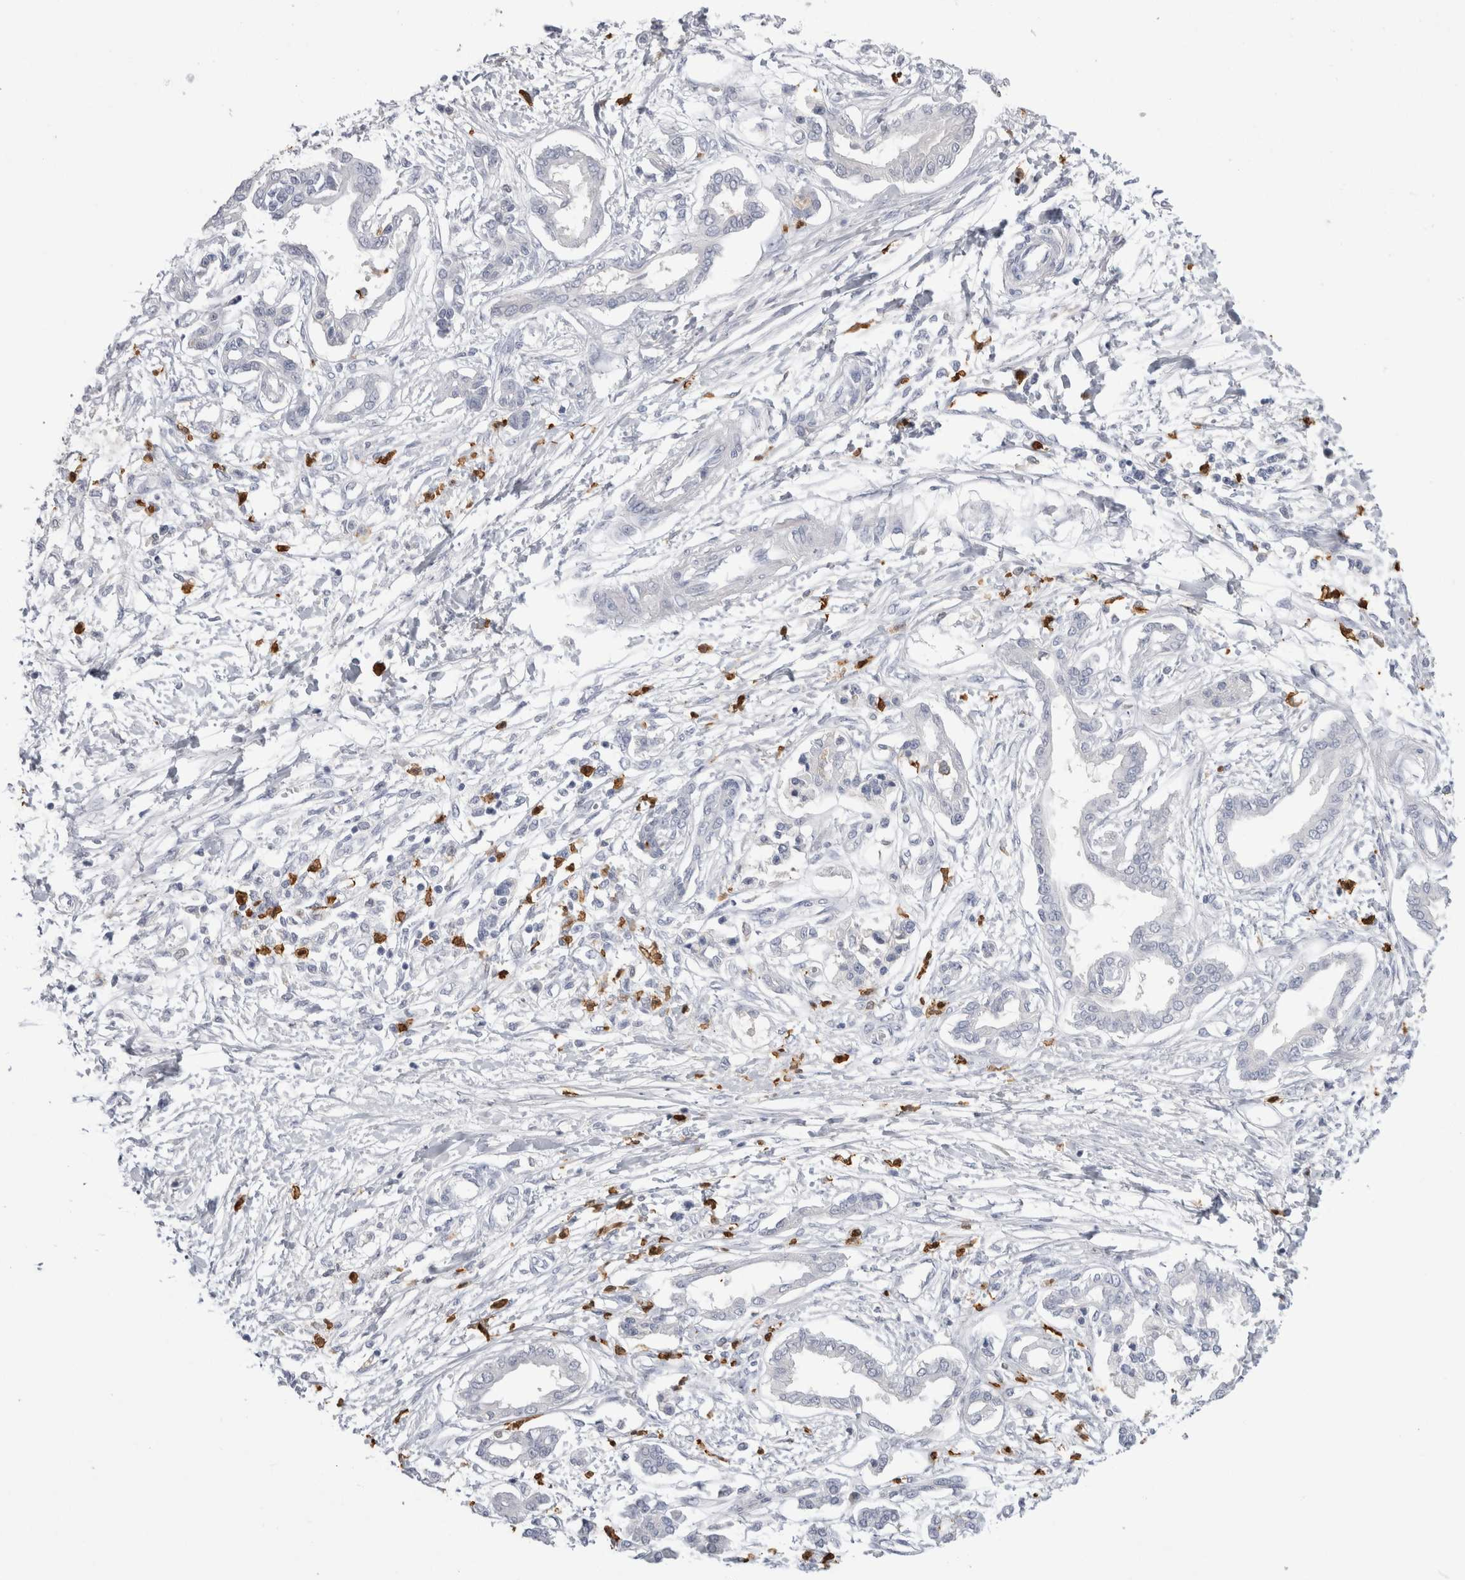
{"staining": {"intensity": "negative", "quantity": "none", "location": "none"}, "tissue": "pancreatic cancer", "cell_type": "Tumor cells", "image_type": "cancer", "snomed": [{"axis": "morphology", "description": "Adenocarcinoma, NOS"}, {"axis": "topography", "description": "Pancreas"}], "caption": "Immunohistochemical staining of human pancreatic adenocarcinoma shows no significant staining in tumor cells.", "gene": "S100A12", "patient": {"sex": "male", "age": 56}}